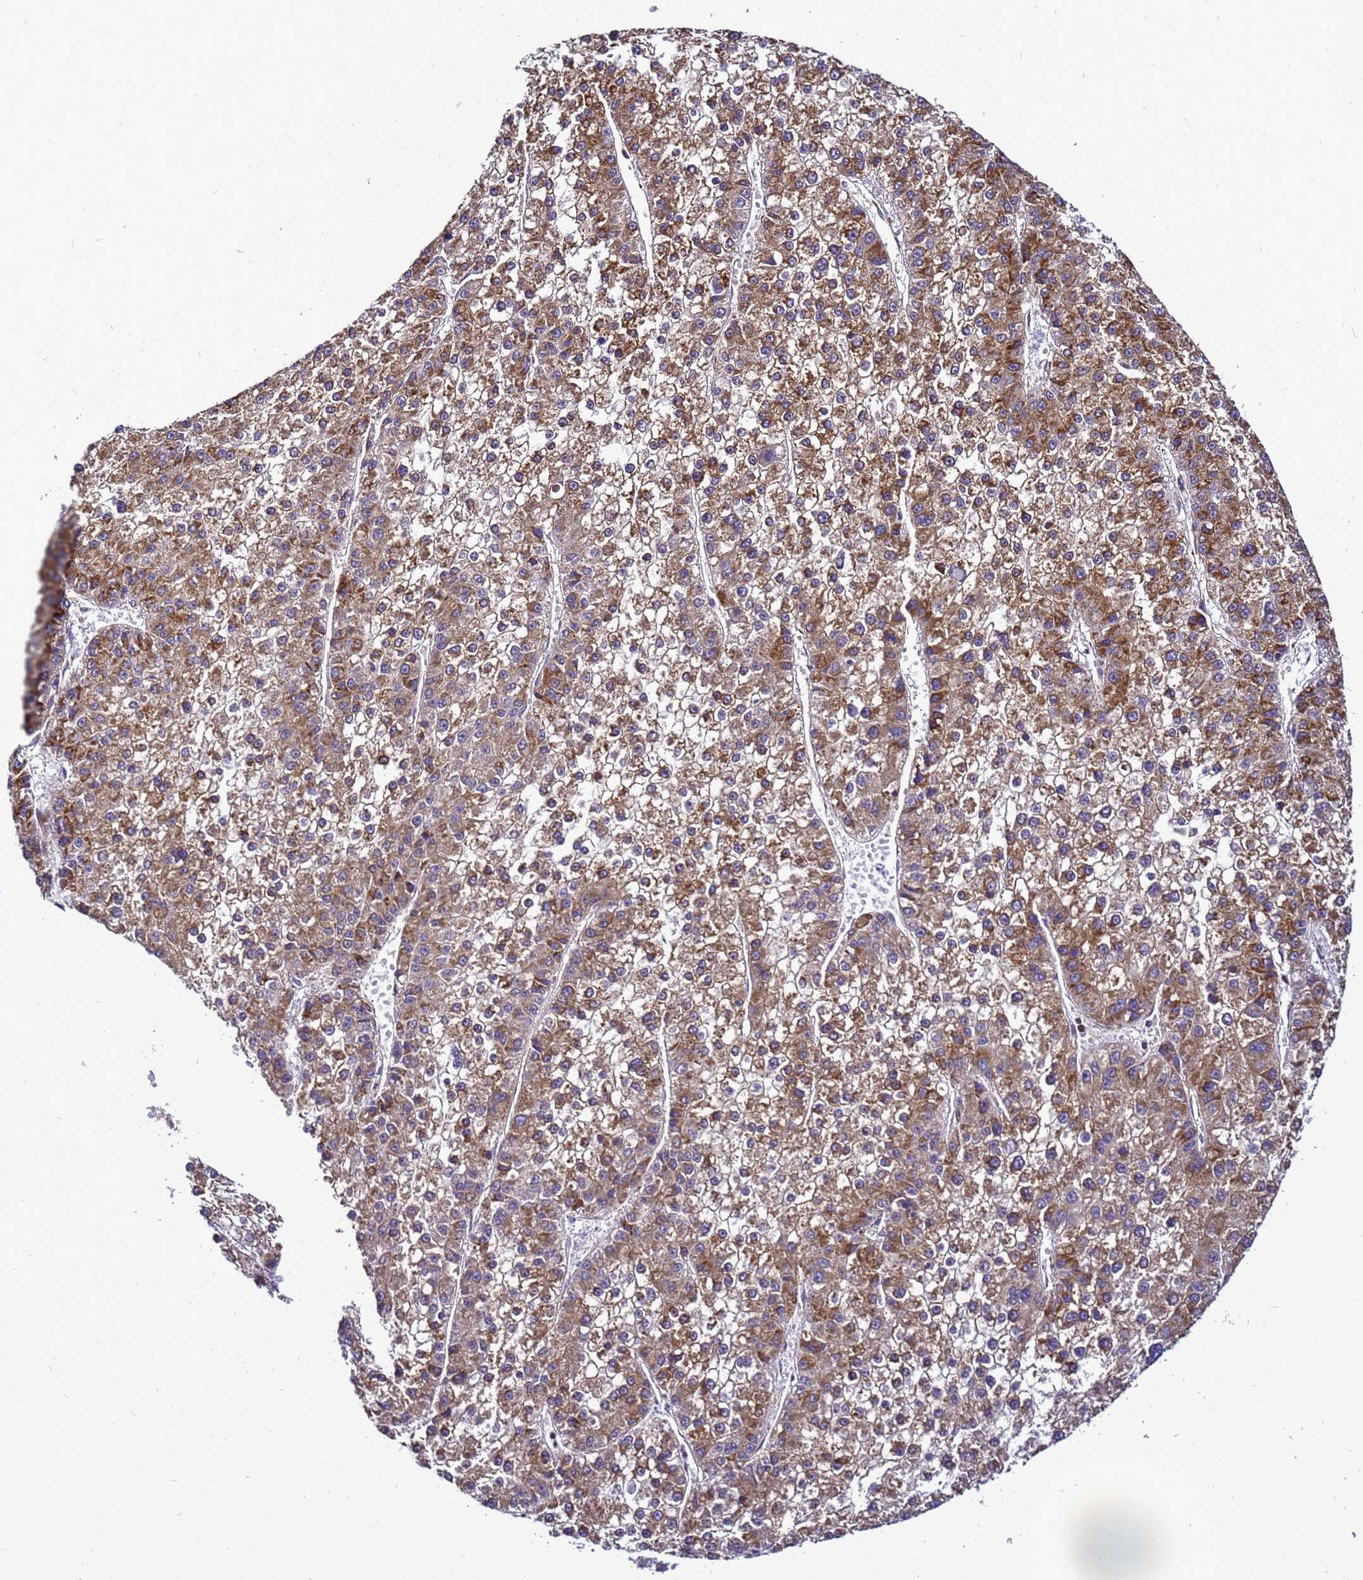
{"staining": {"intensity": "moderate", "quantity": ">75%", "location": "cytoplasmic/membranous"}, "tissue": "liver cancer", "cell_type": "Tumor cells", "image_type": "cancer", "snomed": [{"axis": "morphology", "description": "Carcinoma, Hepatocellular, NOS"}, {"axis": "topography", "description": "Liver"}], "caption": "A high-resolution micrograph shows IHC staining of liver hepatocellular carcinoma, which demonstrates moderate cytoplasmic/membranous expression in about >75% of tumor cells.", "gene": "HIGD2A", "patient": {"sex": "female", "age": 73}}